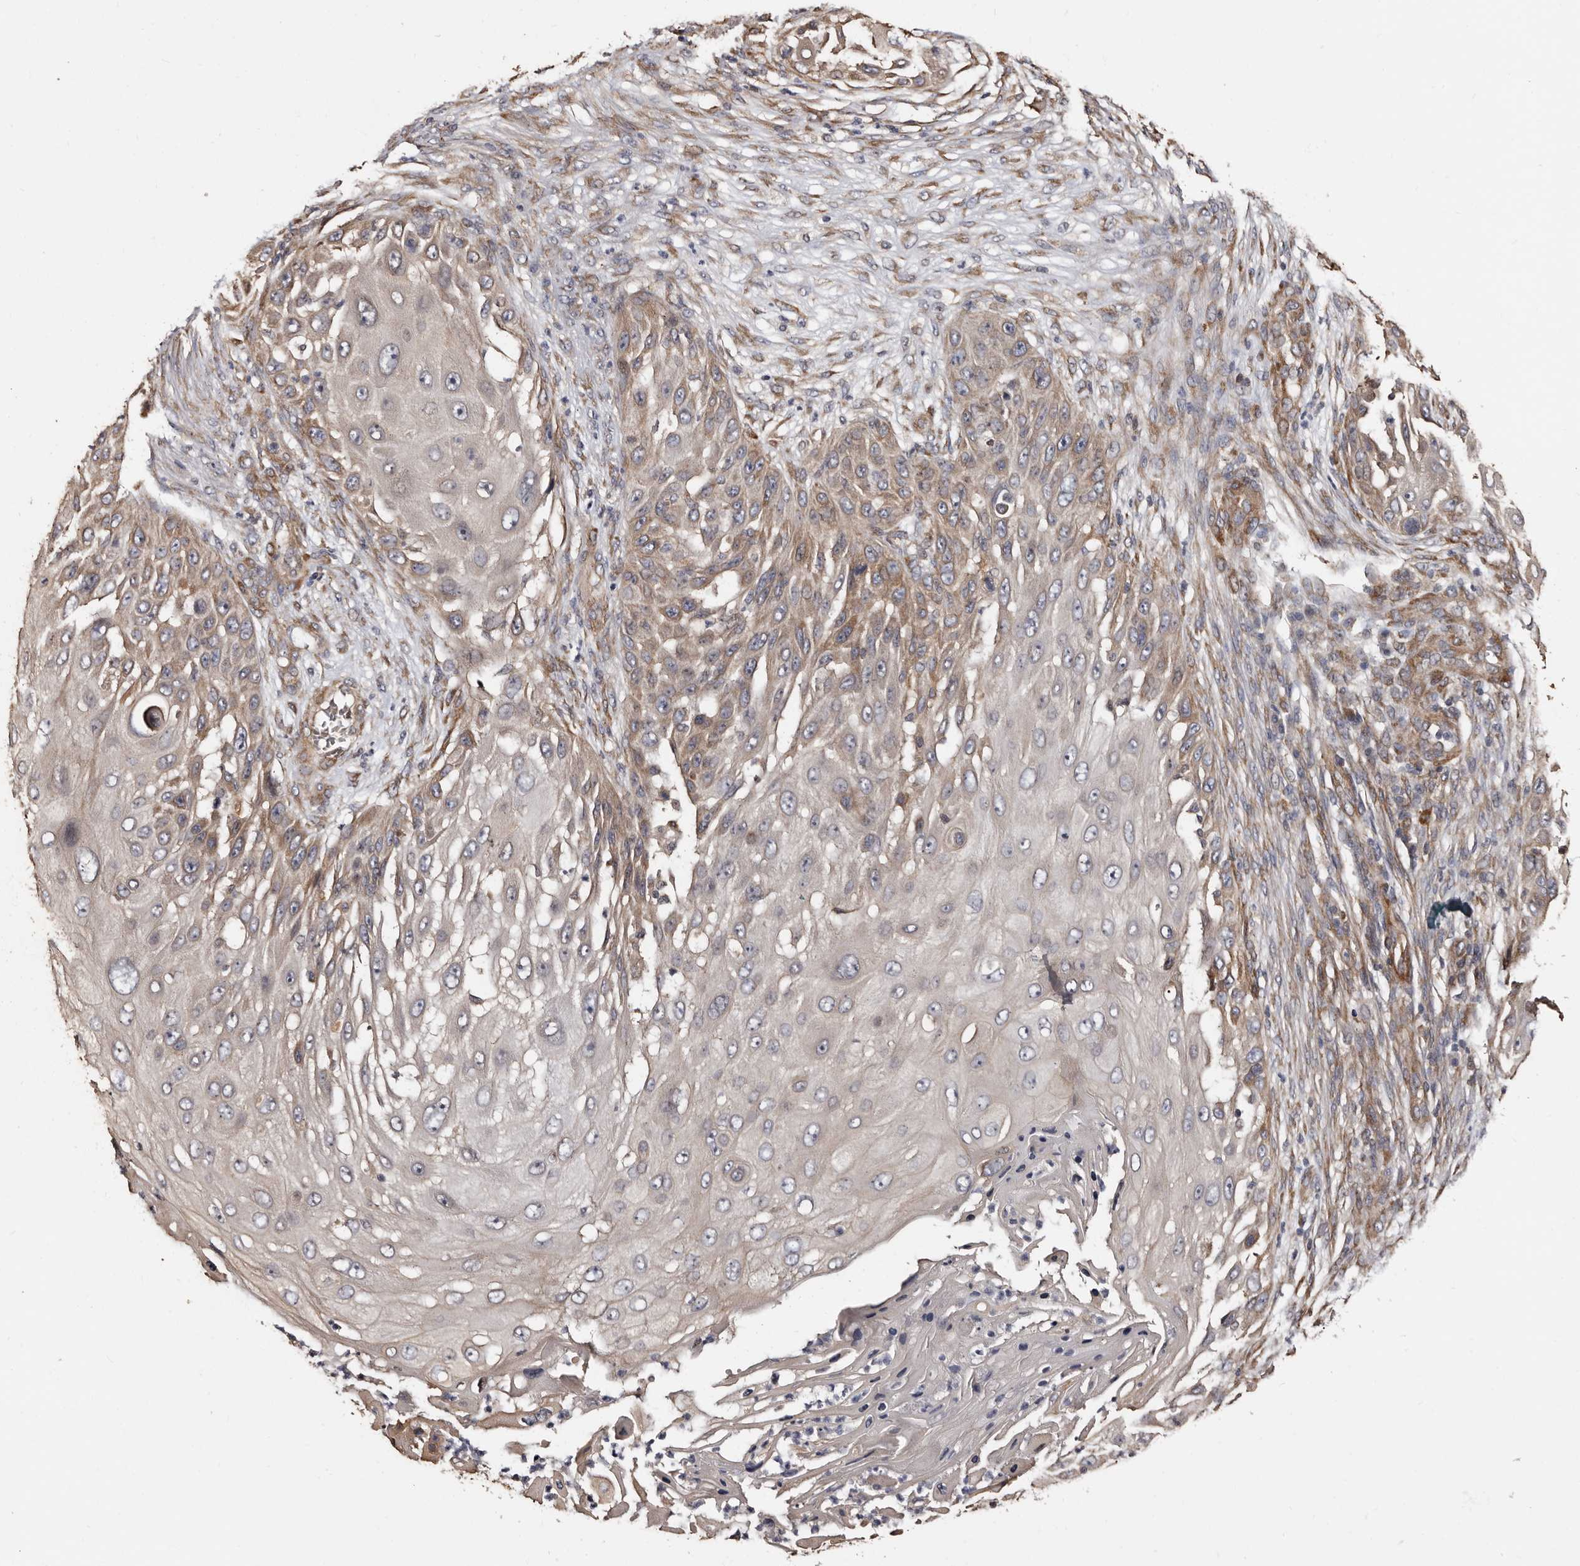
{"staining": {"intensity": "weak", "quantity": ">75%", "location": "cytoplasmic/membranous"}, "tissue": "skin cancer", "cell_type": "Tumor cells", "image_type": "cancer", "snomed": [{"axis": "morphology", "description": "Squamous cell carcinoma, NOS"}, {"axis": "topography", "description": "Skin"}], "caption": "This image exhibits squamous cell carcinoma (skin) stained with immunohistochemistry to label a protein in brown. The cytoplasmic/membranous of tumor cells show weak positivity for the protein. Nuclei are counter-stained blue.", "gene": "TBC1D22B", "patient": {"sex": "female", "age": 44}}